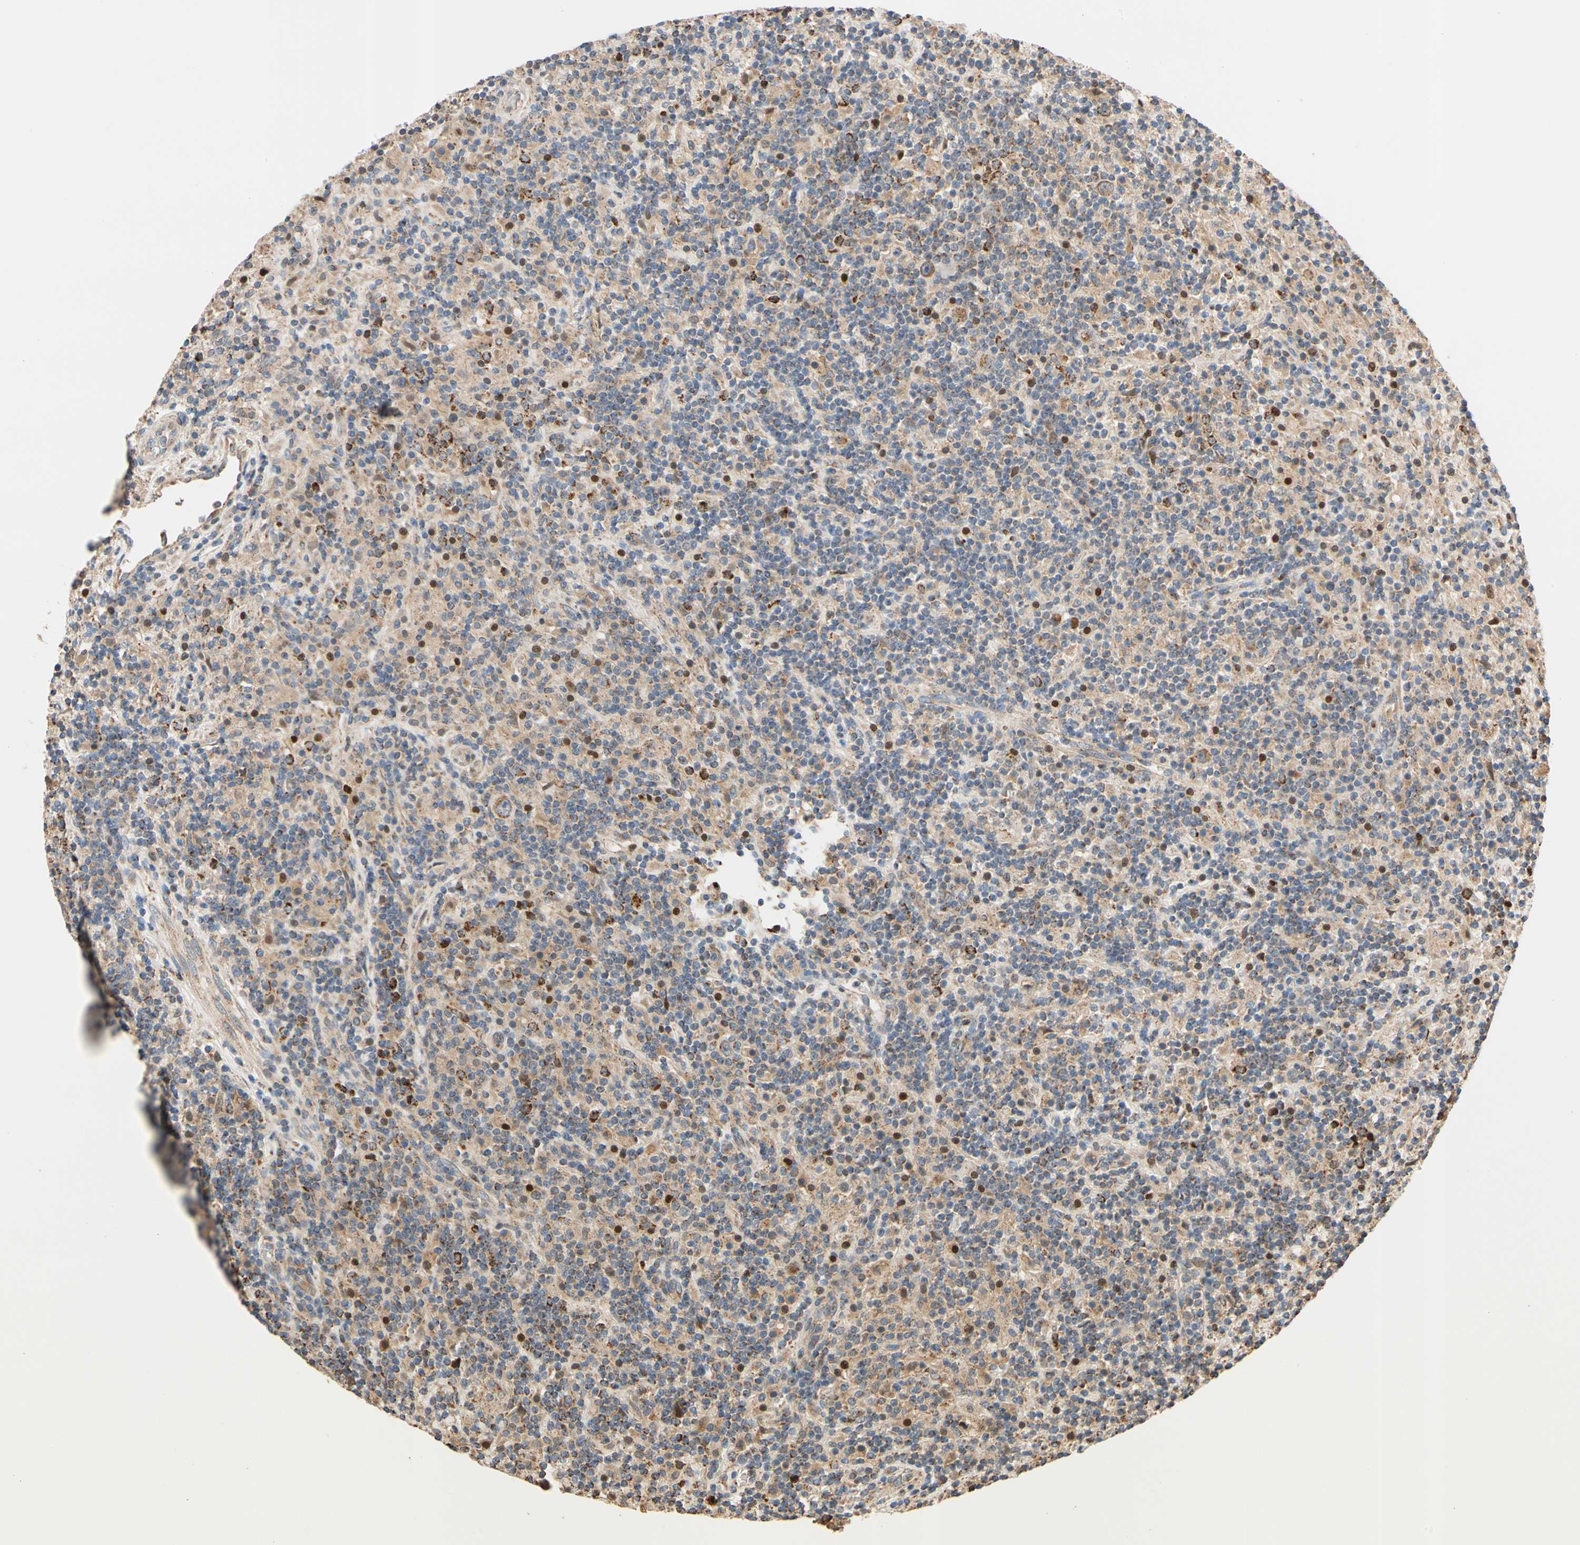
{"staining": {"intensity": "moderate", "quantity": ">75%", "location": "cytoplasmic/membranous"}, "tissue": "lymphoma", "cell_type": "Tumor cells", "image_type": "cancer", "snomed": [{"axis": "morphology", "description": "Hodgkin's disease, NOS"}, {"axis": "topography", "description": "Lymph node"}], "caption": "A high-resolution histopathology image shows IHC staining of Hodgkin's disease, which demonstrates moderate cytoplasmic/membranous positivity in about >75% of tumor cells.", "gene": "IP6K2", "patient": {"sex": "male", "age": 70}}